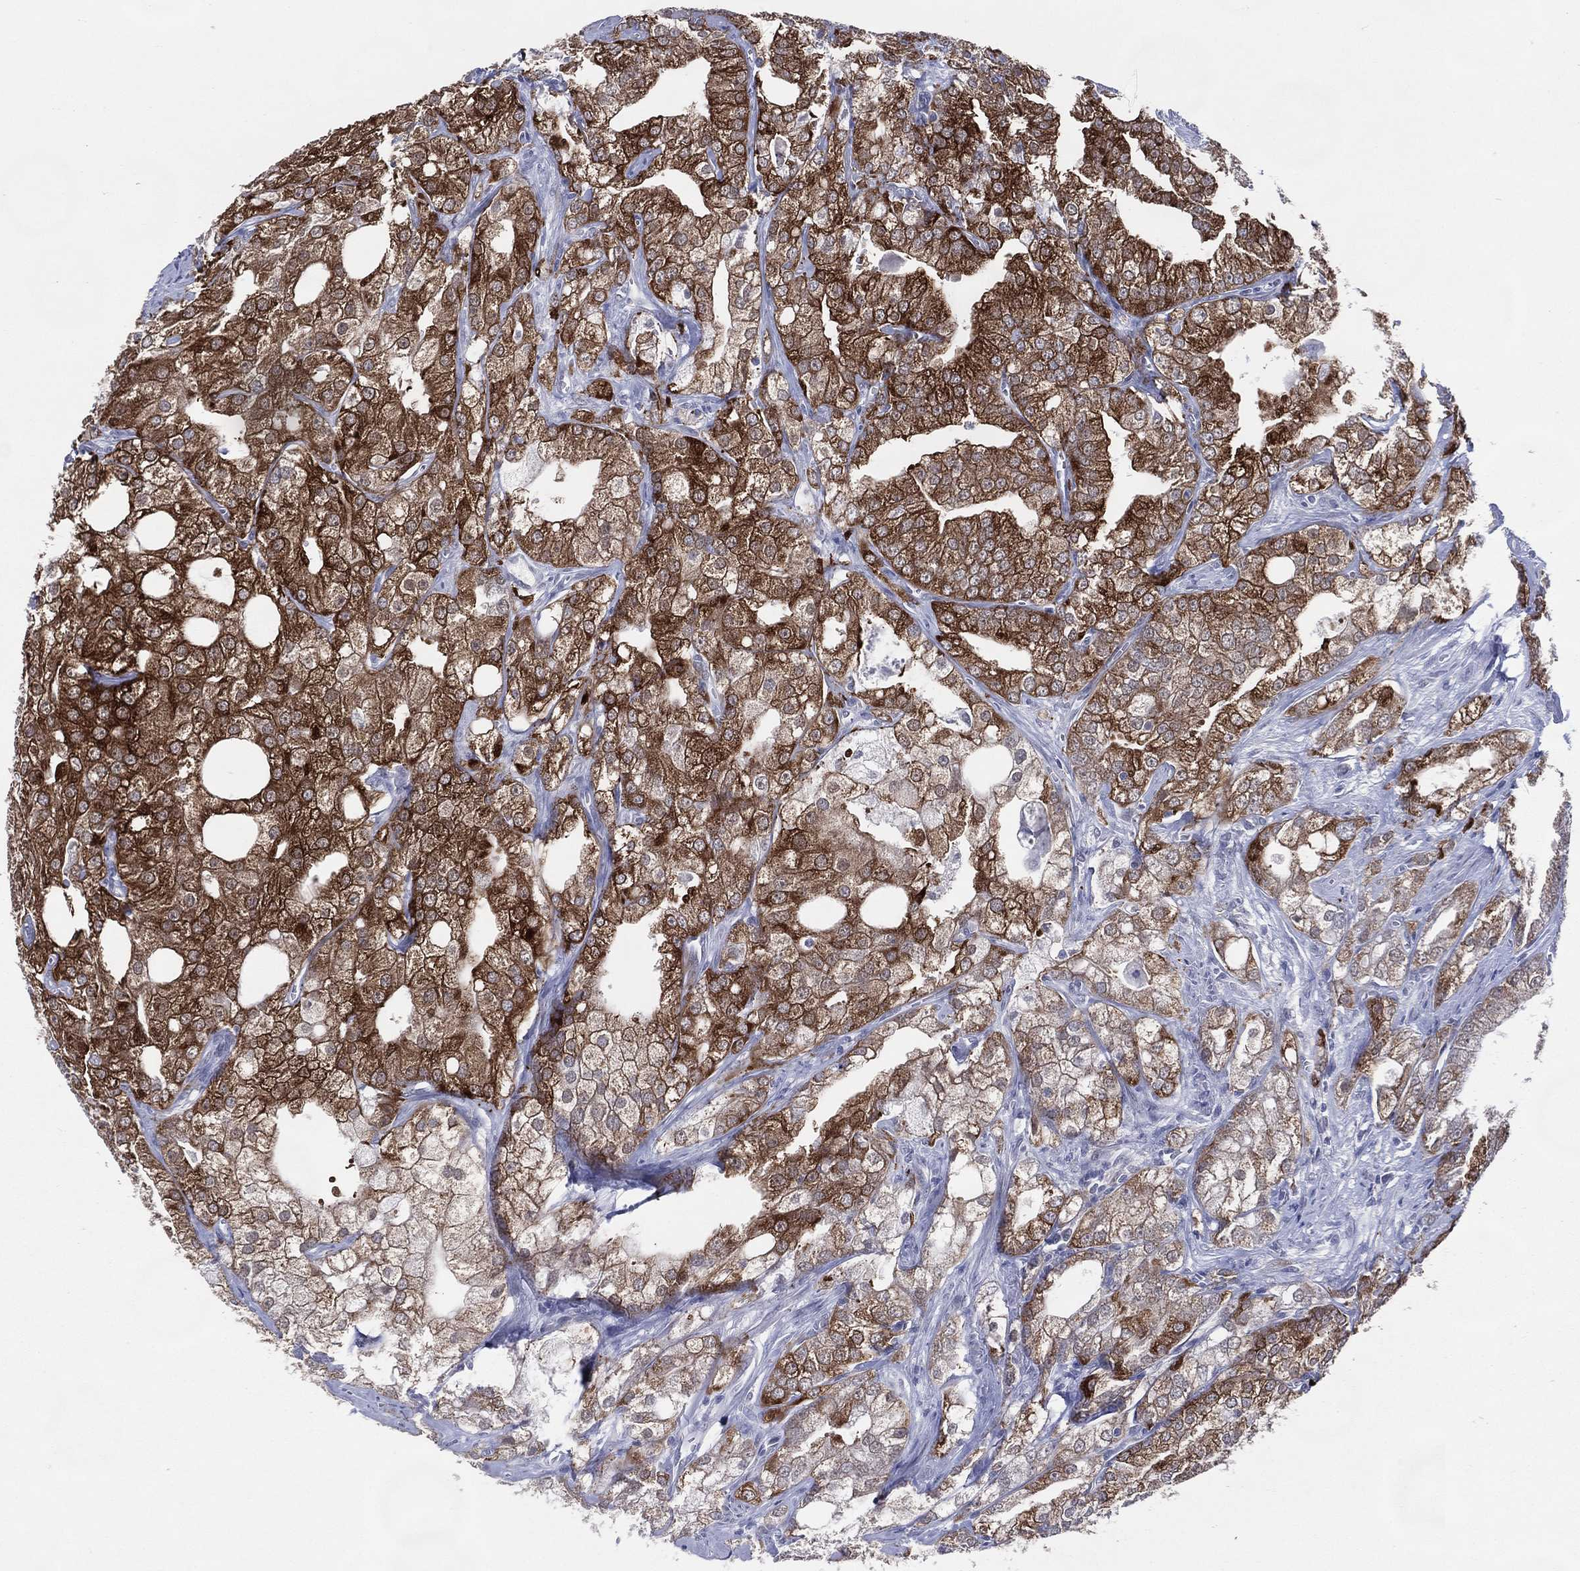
{"staining": {"intensity": "strong", "quantity": "25%-75%", "location": "cytoplasmic/membranous"}, "tissue": "prostate cancer", "cell_type": "Tumor cells", "image_type": "cancer", "snomed": [{"axis": "morphology", "description": "Adenocarcinoma, NOS"}, {"axis": "topography", "description": "Prostate"}], "caption": "About 25%-75% of tumor cells in human prostate cancer demonstrate strong cytoplasmic/membranous protein positivity as visualized by brown immunohistochemical staining.", "gene": "CFAP58", "patient": {"sex": "male", "age": 70}}